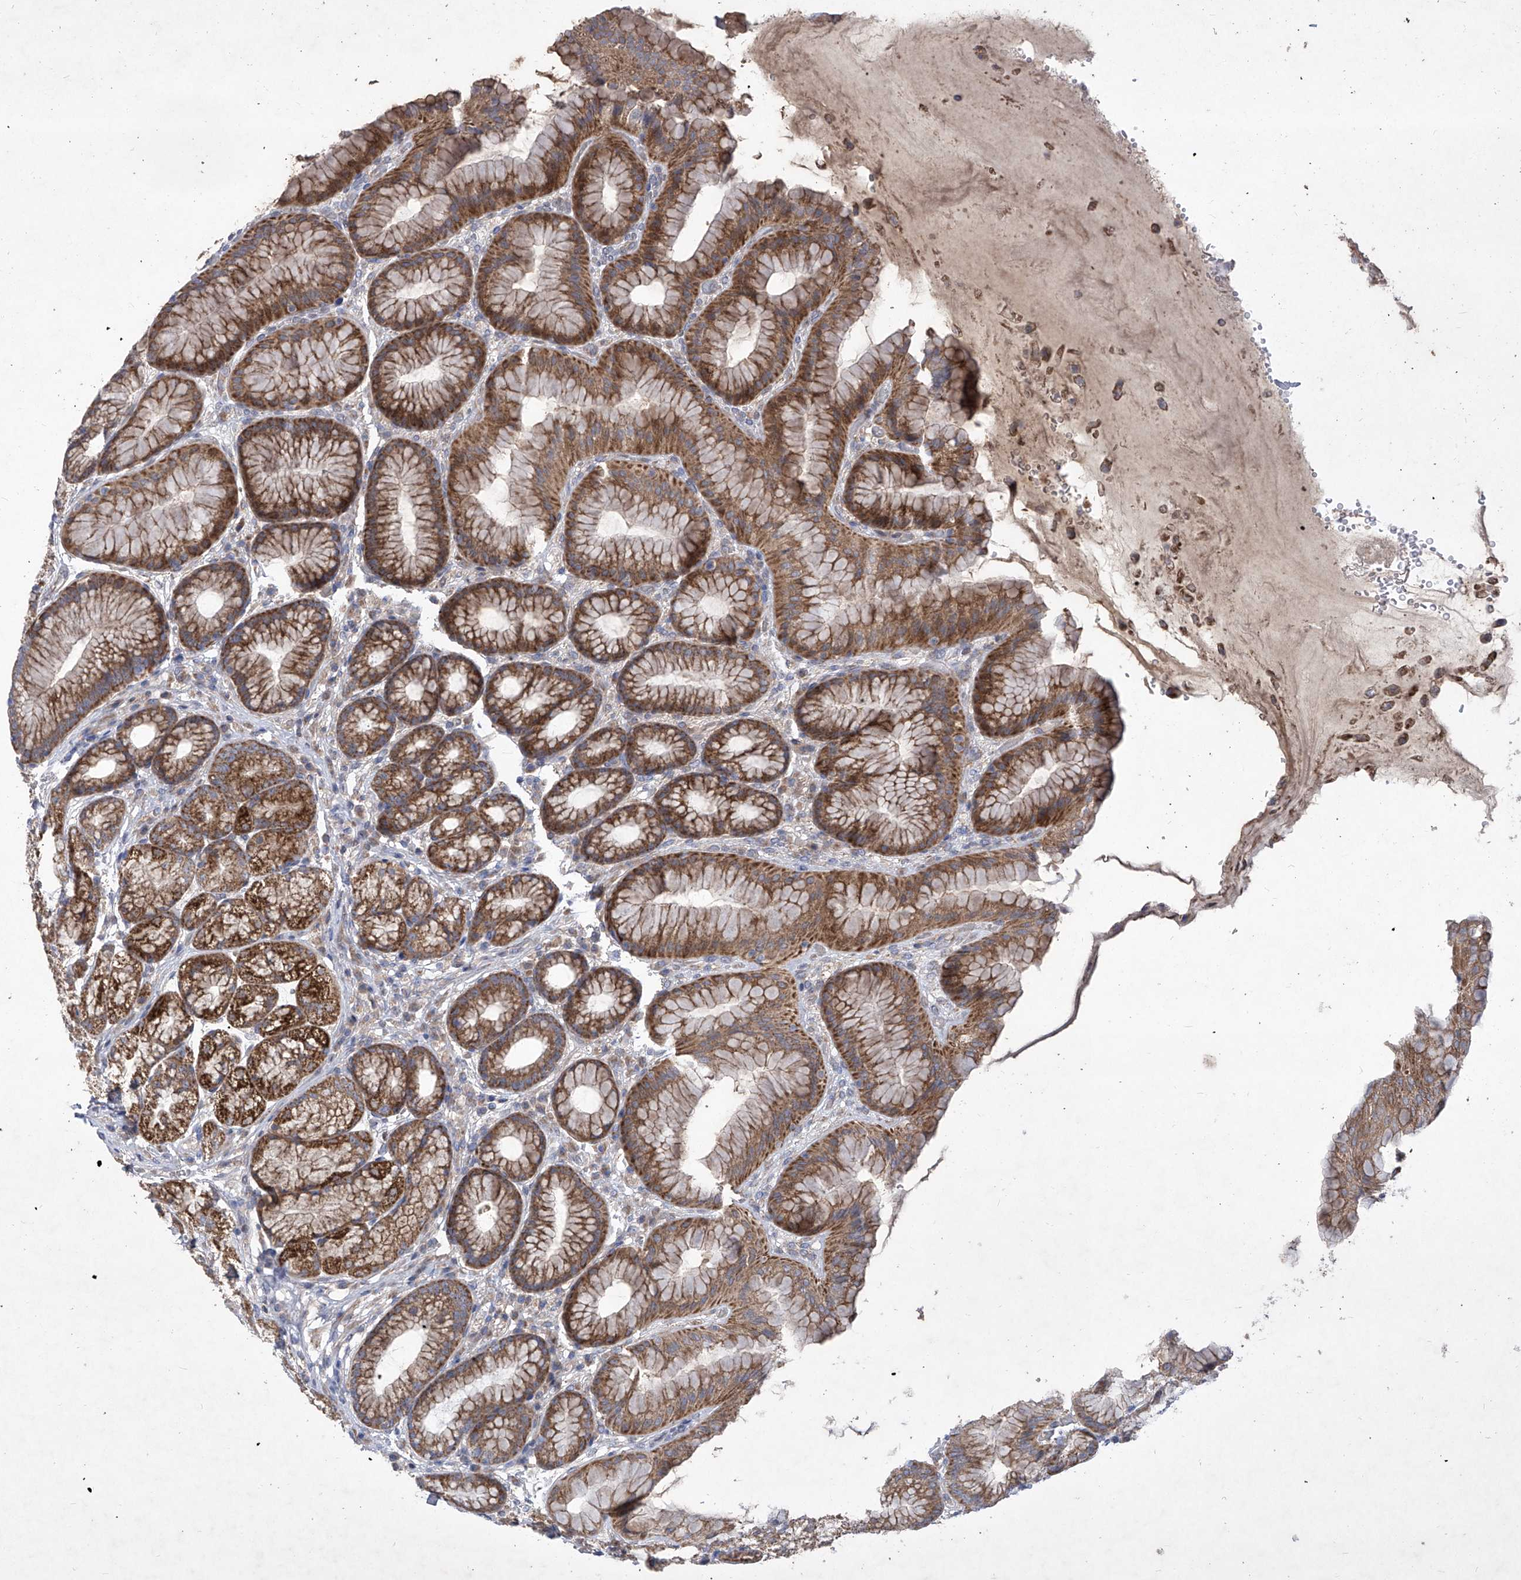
{"staining": {"intensity": "strong", "quantity": ">75%", "location": "cytoplasmic/membranous"}, "tissue": "stomach", "cell_type": "Glandular cells", "image_type": "normal", "snomed": [{"axis": "morphology", "description": "Normal tissue, NOS"}, {"axis": "topography", "description": "Stomach"}], "caption": "An IHC photomicrograph of benign tissue is shown. Protein staining in brown highlights strong cytoplasmic/membranous positivity in stomach within glandular cells.", "gene": "COQ3", "patient": {"sex": "male", "age": 57}}